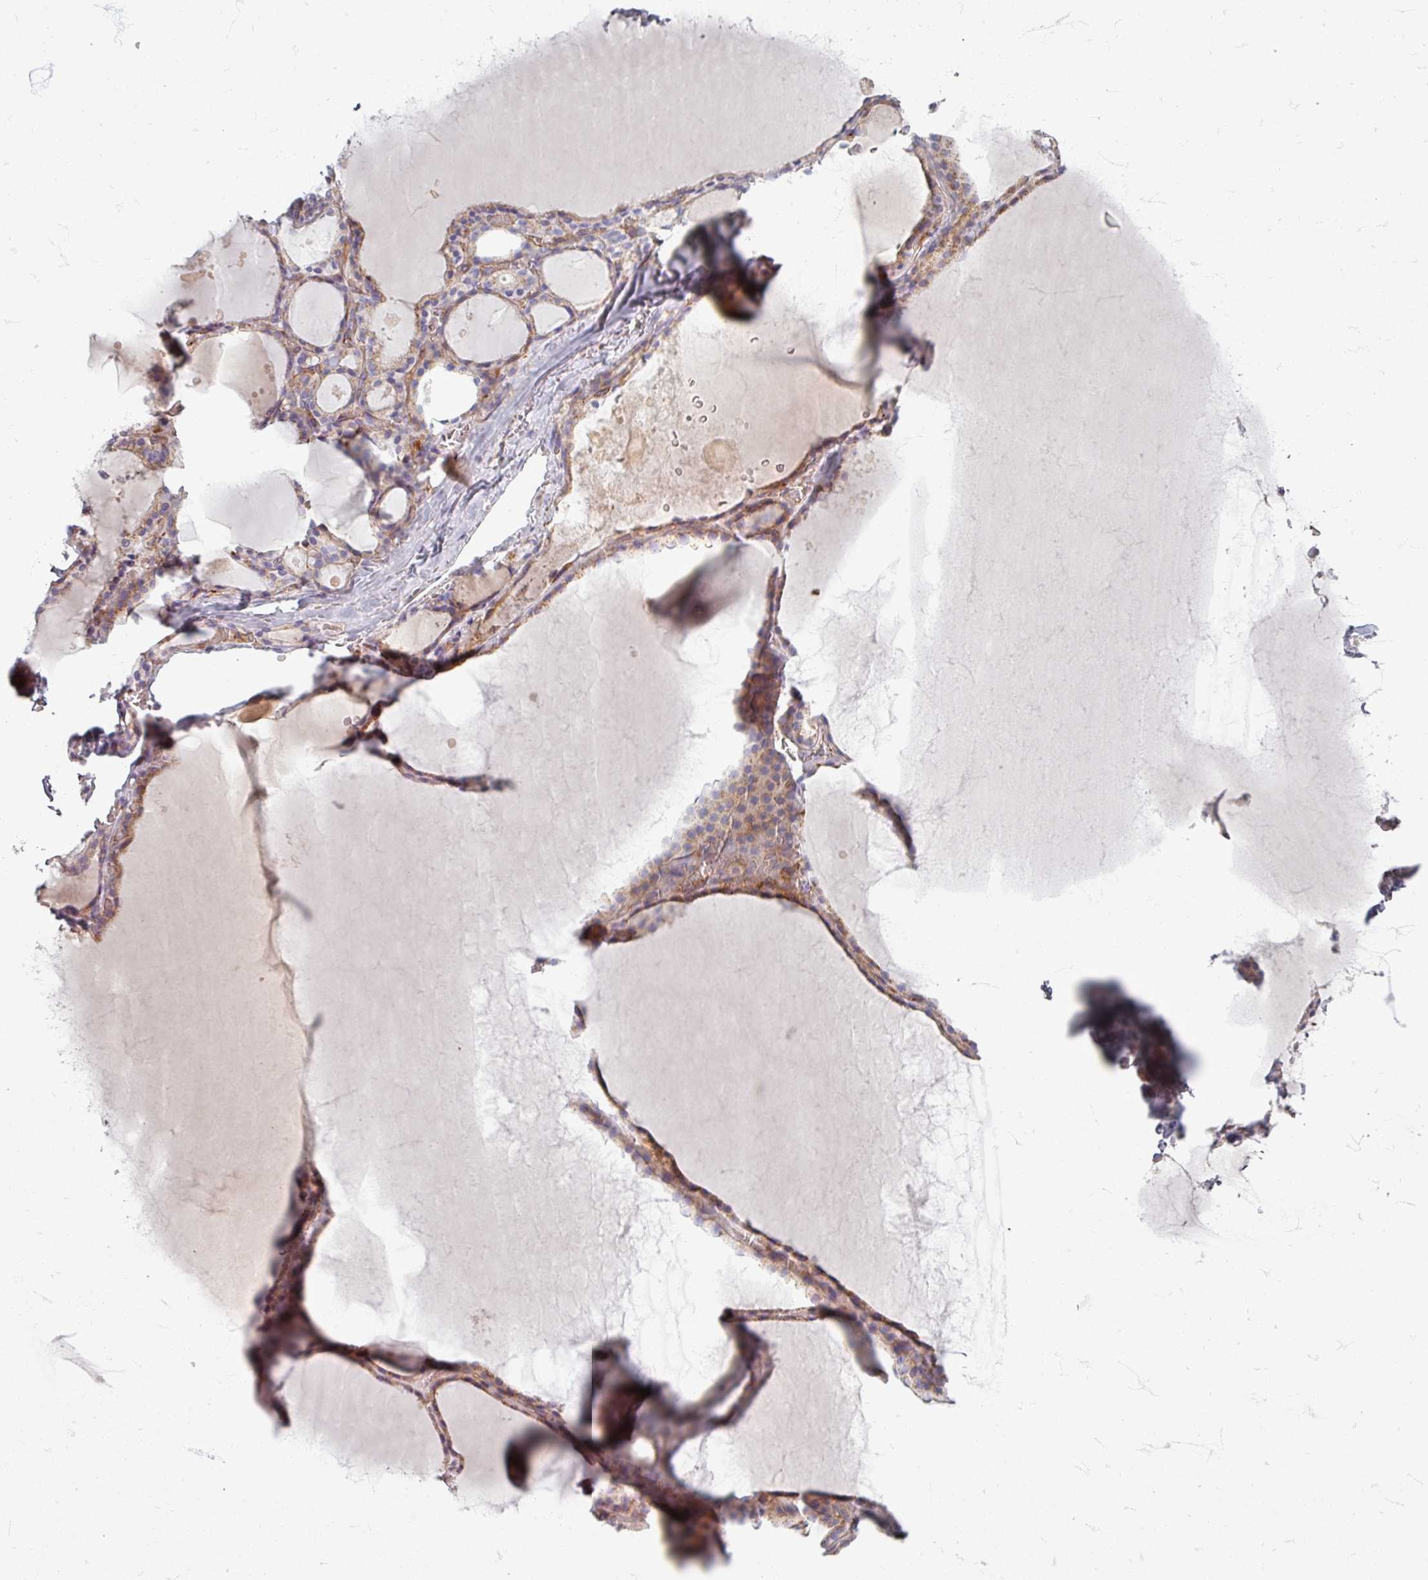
{"staining": {"intensity": "moderate", "quantity": "25%-75%", "location": "cytoplasmic/membranous"}, "tissue": "thyroid gland", "cell_type": "Glandular cells", "image_type": "normal", "snomed": [{"axis": "morphology", "description": "Normal tissue, NOS"}, {"axis": "topography", "description": "Thyroid gland"}], "caption": "Protein expression analysis of benign thyroid gland exhibits moderate cytoplasmic/membranous staining in approximately 25%-75% of glandular cells.", "gene": "GABARAPL1", "patient": {"sex": "male", "age": 56}}